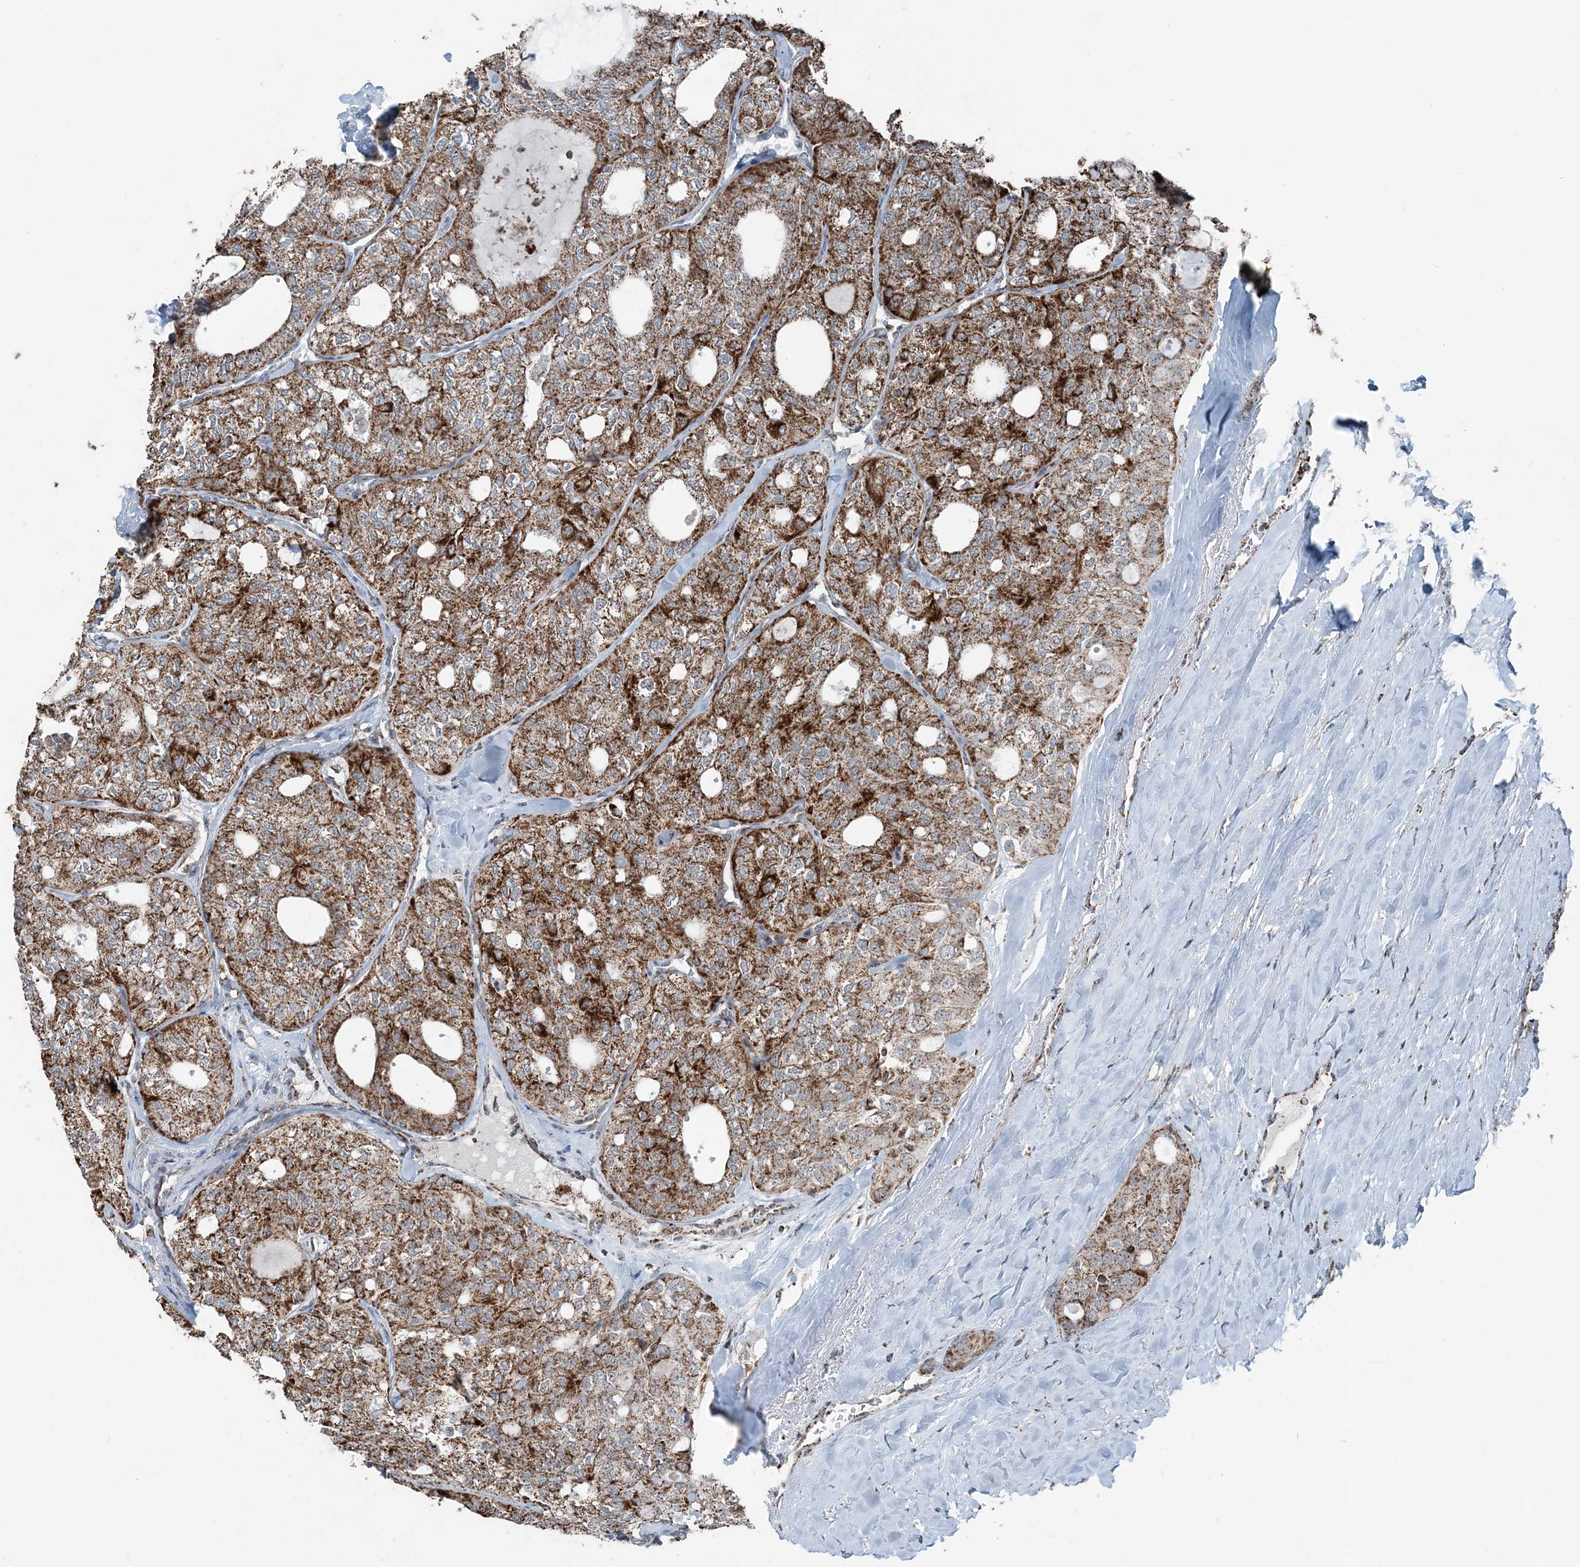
{"staining": {"intensity": "strong", "quantity": ">75%", "location": "cytoplasmic/membranous"}, "tissue": "thyroid cancer", "cell_type": "Tumor cells", "image_type": "cancer", "snomed": [{"axis": "morphology", "description": "Follicular adenoma carcinoma, NOS"}, {"axis": "topography", "description": "Thyroid gland"}], "caption": "A micrograph showing strong cytoplasmic/membranous positivity in approximately >75% of tumor cells in thyroid follicular adenoma carcinoma, as visualized by brown immunohistochemical staining.", "gene": "SUCLG1", "patient": {"sex": "male", "age": 75}}